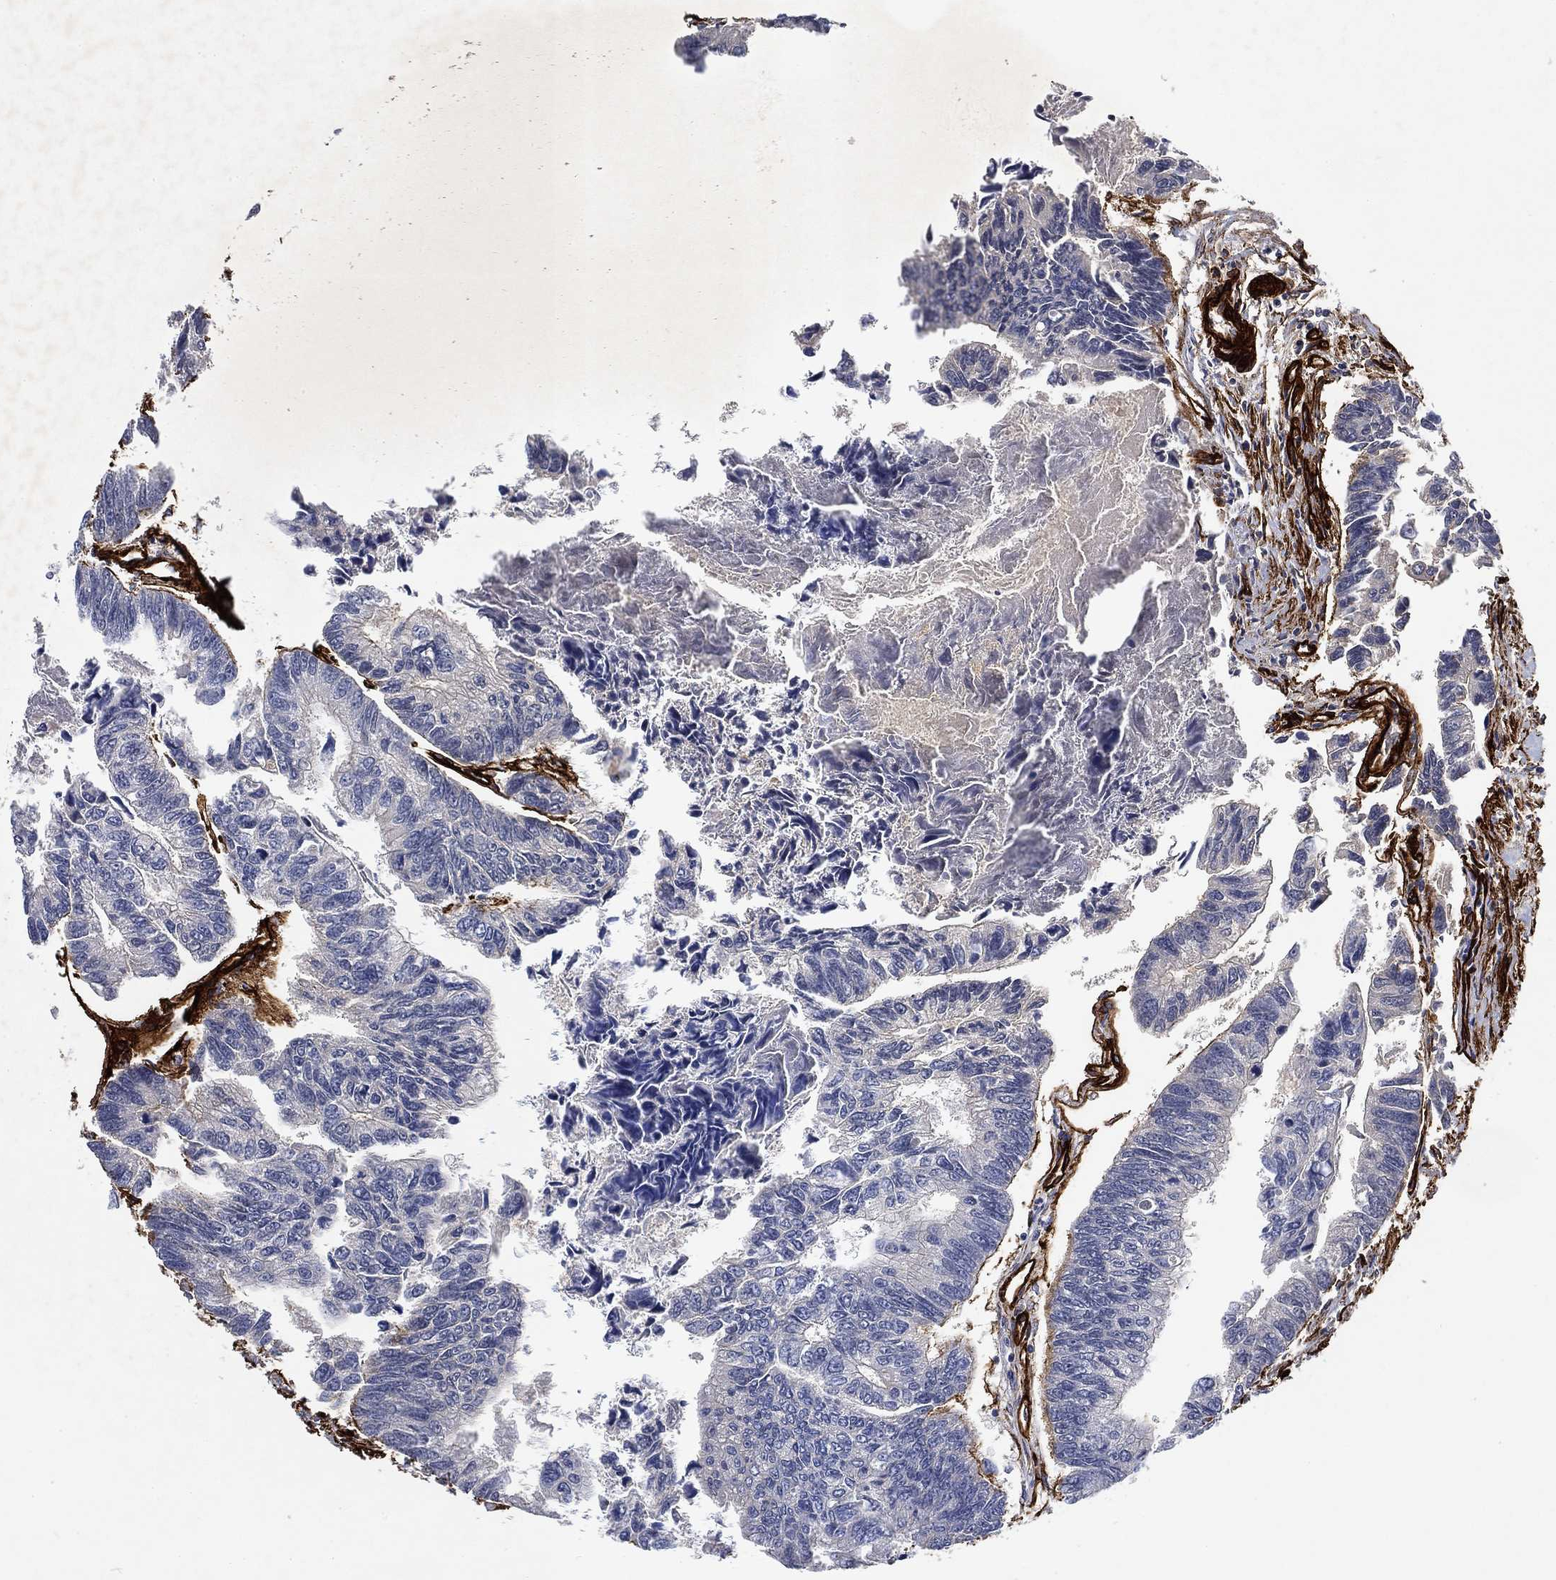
{"staining": {"intensity": "negative", "quantity": "none", "location": "none"}, "tissue": "colorectal cancer", "cell_type": "Tumor cells", "image_type": "cancer", "snomed": [{"axis": "morphology", "description": "Adenocarcinoma, NOS"}, {"axis": "topography", "description": "Colon"}], "caption": "This is an immunohistochemistry (IHC) micrograph of colorectal cancer (adenocarcinoma). There is no positivity in tumor cells.", "gene": "COL4A2", "patient": {"sex": "female", "age": 65}}